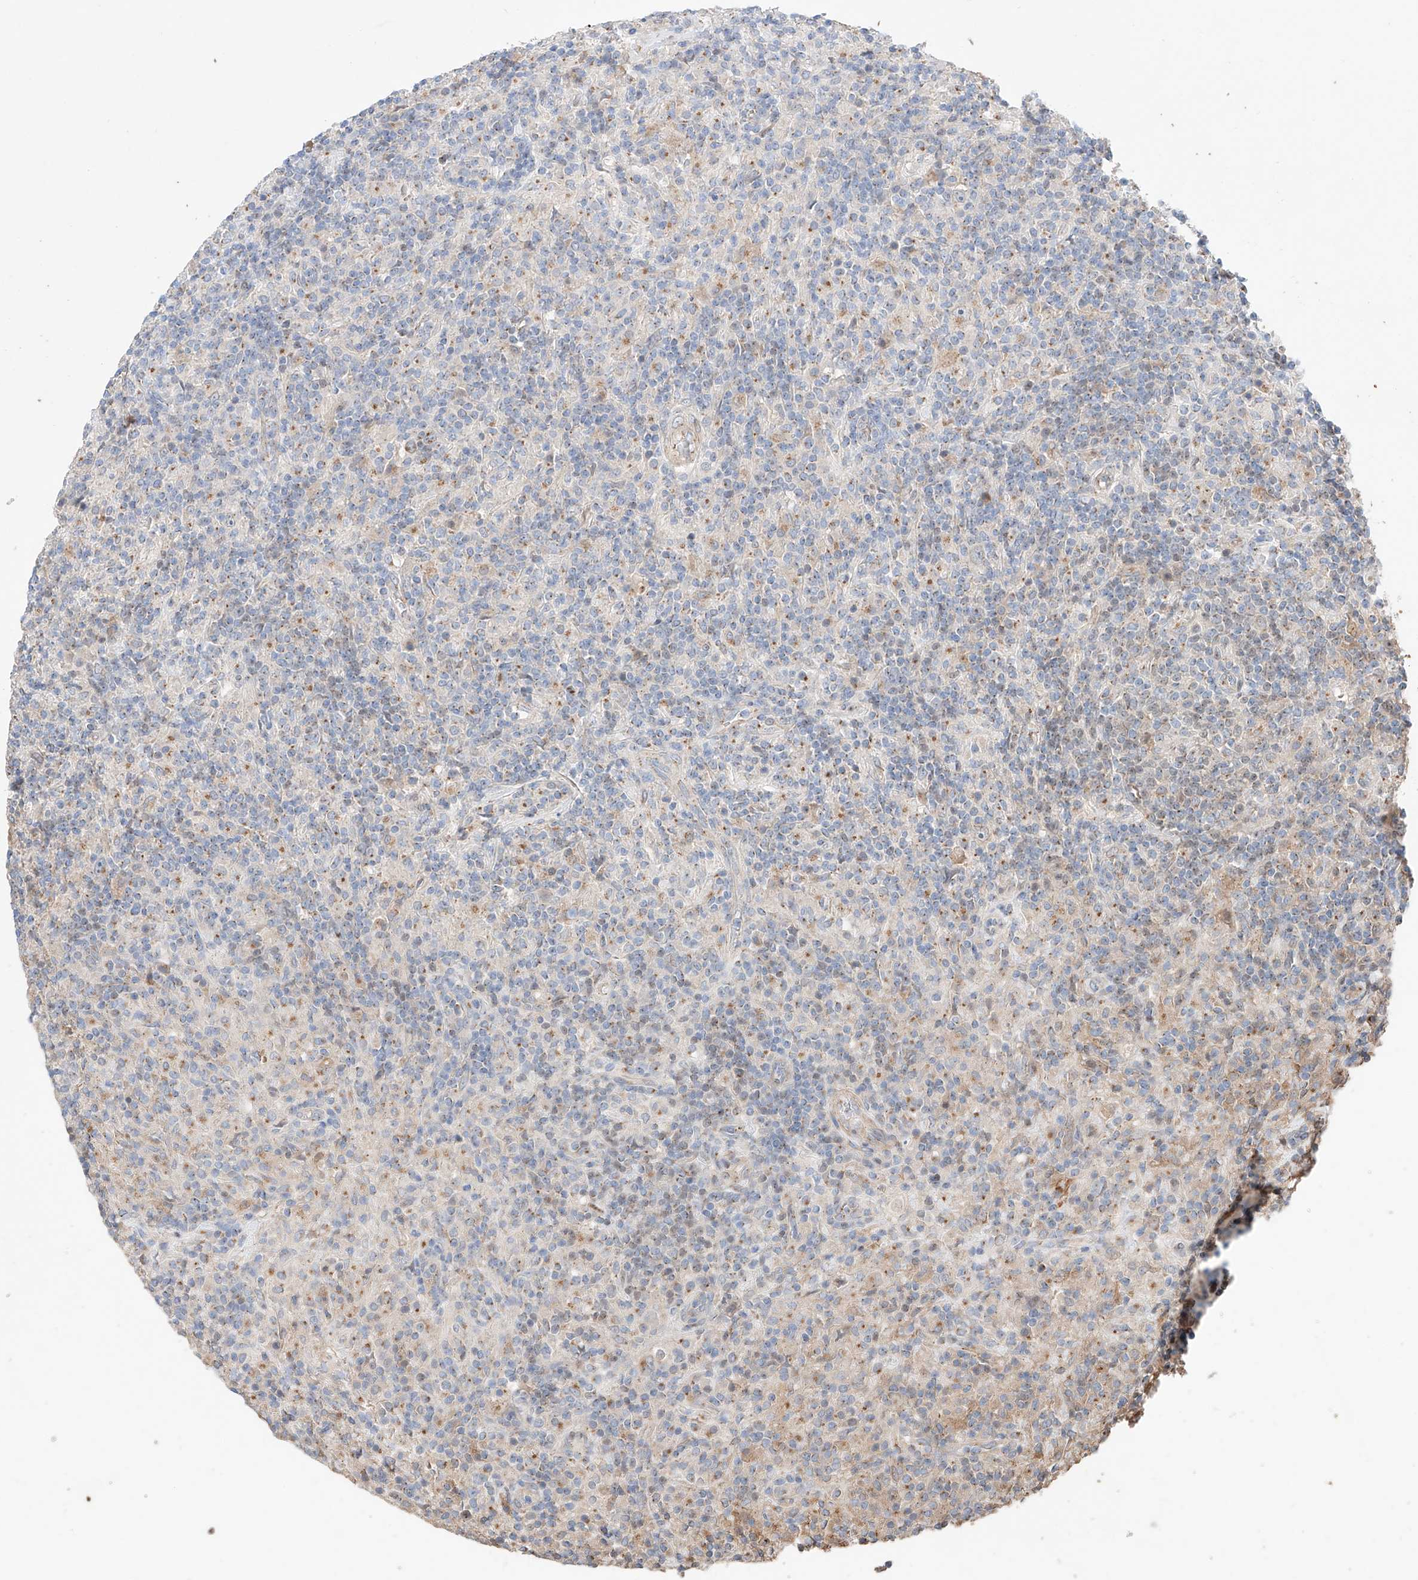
{"staining": {"intensity": "weak", "quantity": "25%-75%", "location": "cytoplasmic/membranous"}, "tissue": "lymphoma", "cell_type": "Tumor cells", "image_type": "cancer", "snomed": [{"axis": "morphology", "description": "Hodgkin's disease, NOS"}, {"axis": "topography", "description": "Lymph node"}], "caption": "This is an image of immunohistochemistry (IHC) staining of Hodgkin's disease, which shows weak positivity in the cytoplasmic/membranous of tumor cells.", "gene": "MOSPD1", "patient": {"sex": "male", "age": 70}}